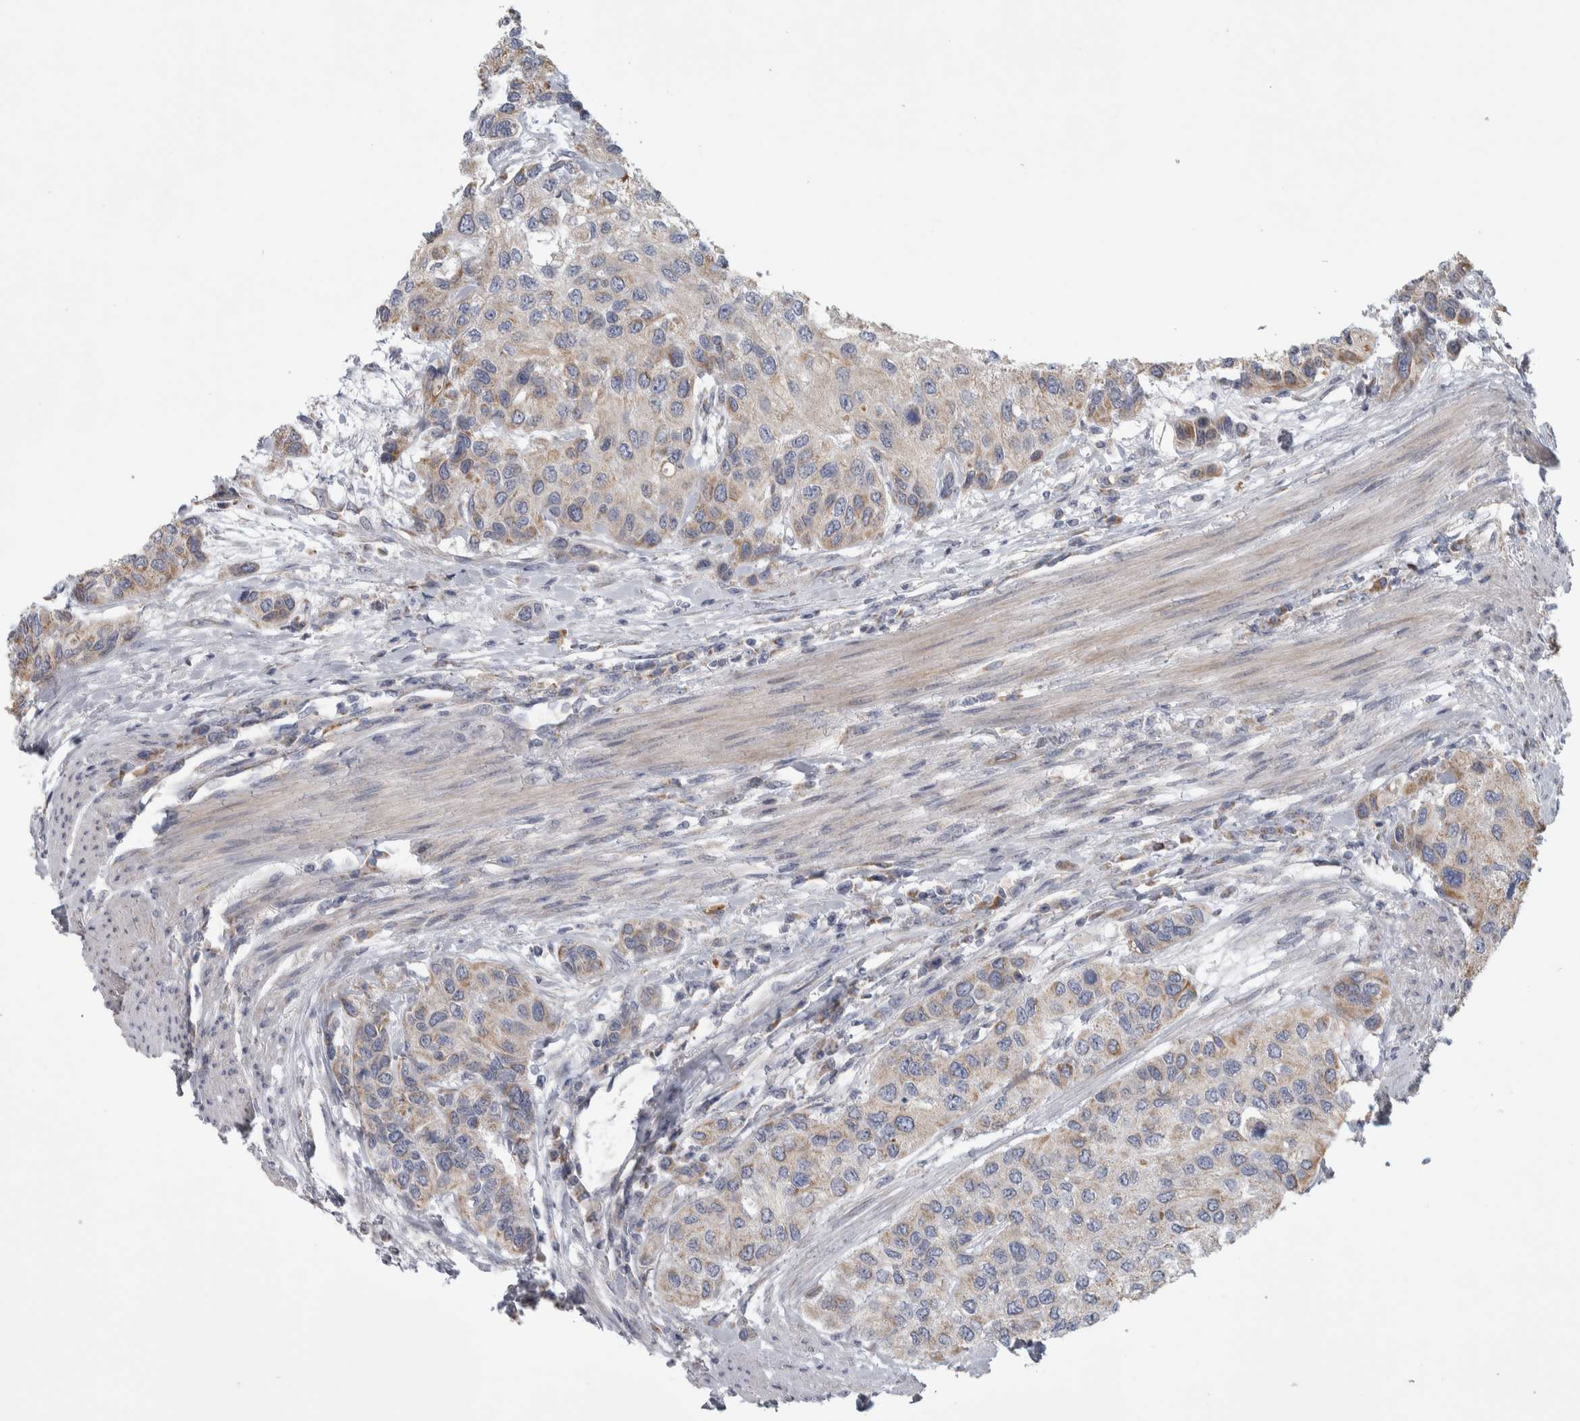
{"staining": {"intensity": "weak", "quantity": ">75%", "location": "cytoplasmic/membranous"}, "tissue": "urothelial cancer", "cell_type": "Tumor cells", "image_type": "cancer", "snomed": [{"axis": "morphology", "description": "Urothelial carcinoma, High grade"}, {"axis": "topography", "description": "Urinary bladder"}], "caption": "Weak cytoplasmic/membranous staining for a protein is present in approximately >75% of tumor cells of urothelial carcinoma (high-grade) using immunohistochemistry.", "gene": "SCO1", "patient": {"sex": "female", "age": 56}}